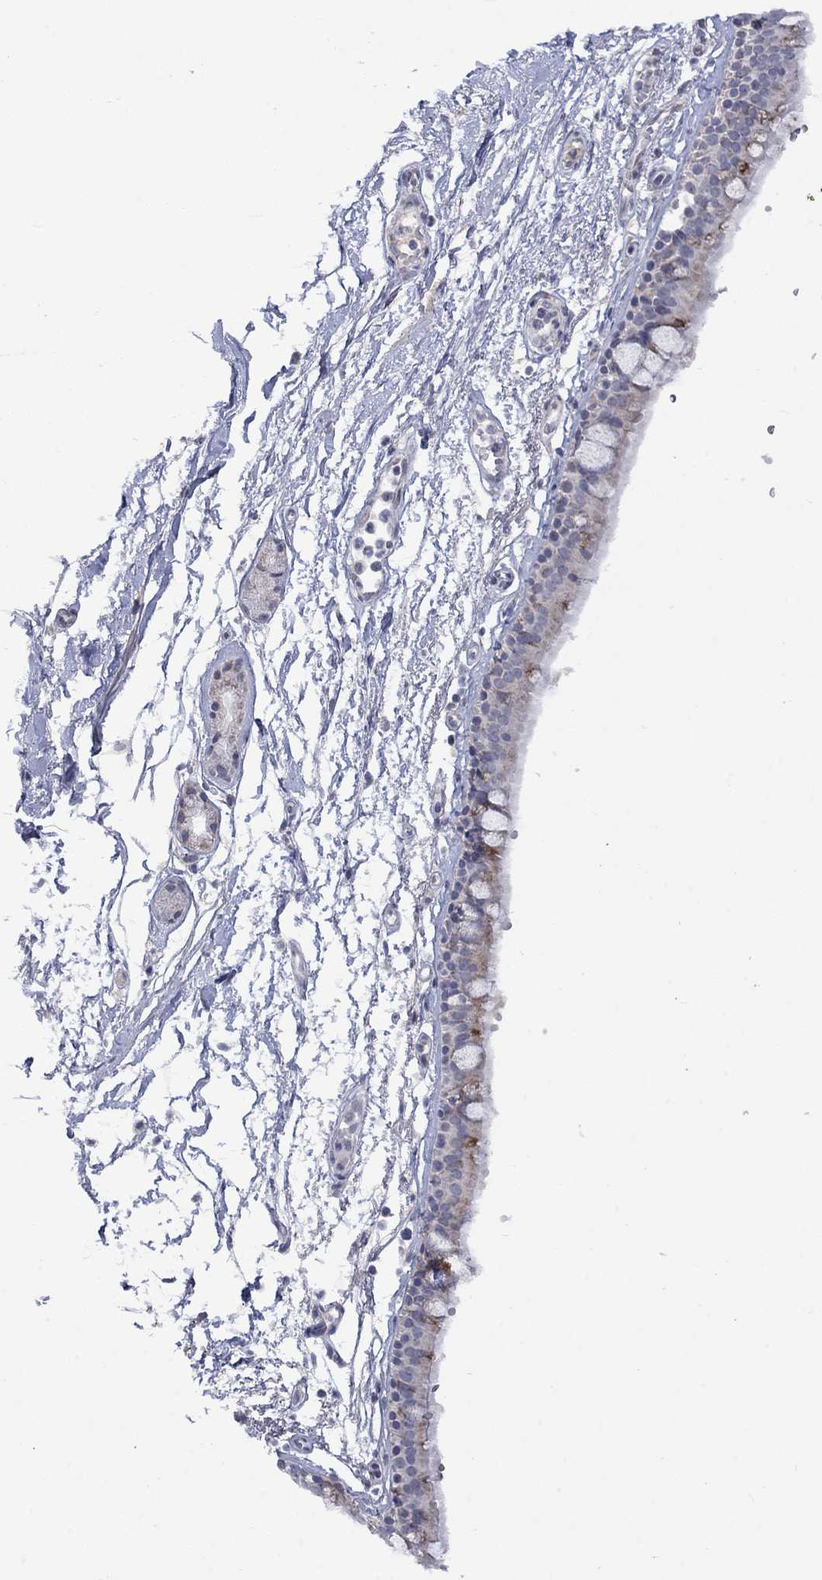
{"staining": {"intensity": "moderate", "quantity": "<25%", "location": "cytoplasmic/membranous"}, "tissue": "bronchus", "cell_type": "Respiratory epithelial cells", "image_type": "normal", "snomed": [{"axis": "morphology", "description": "Normal tissue, NOS"}, {"axis": "topography", "description": "Cartilage tissue"}, {"axis": "topography", "description": "Bronchus"}], "caption": "Immunohistochemical staining of normal human bronchus reveals <25% levels of moderate cytoplasmic/membranous protein positivity in approximately <25% of respiratory epithelial cells.", "gene": "KCNJ16", "patient": {"sex": "male", "age": 66}}